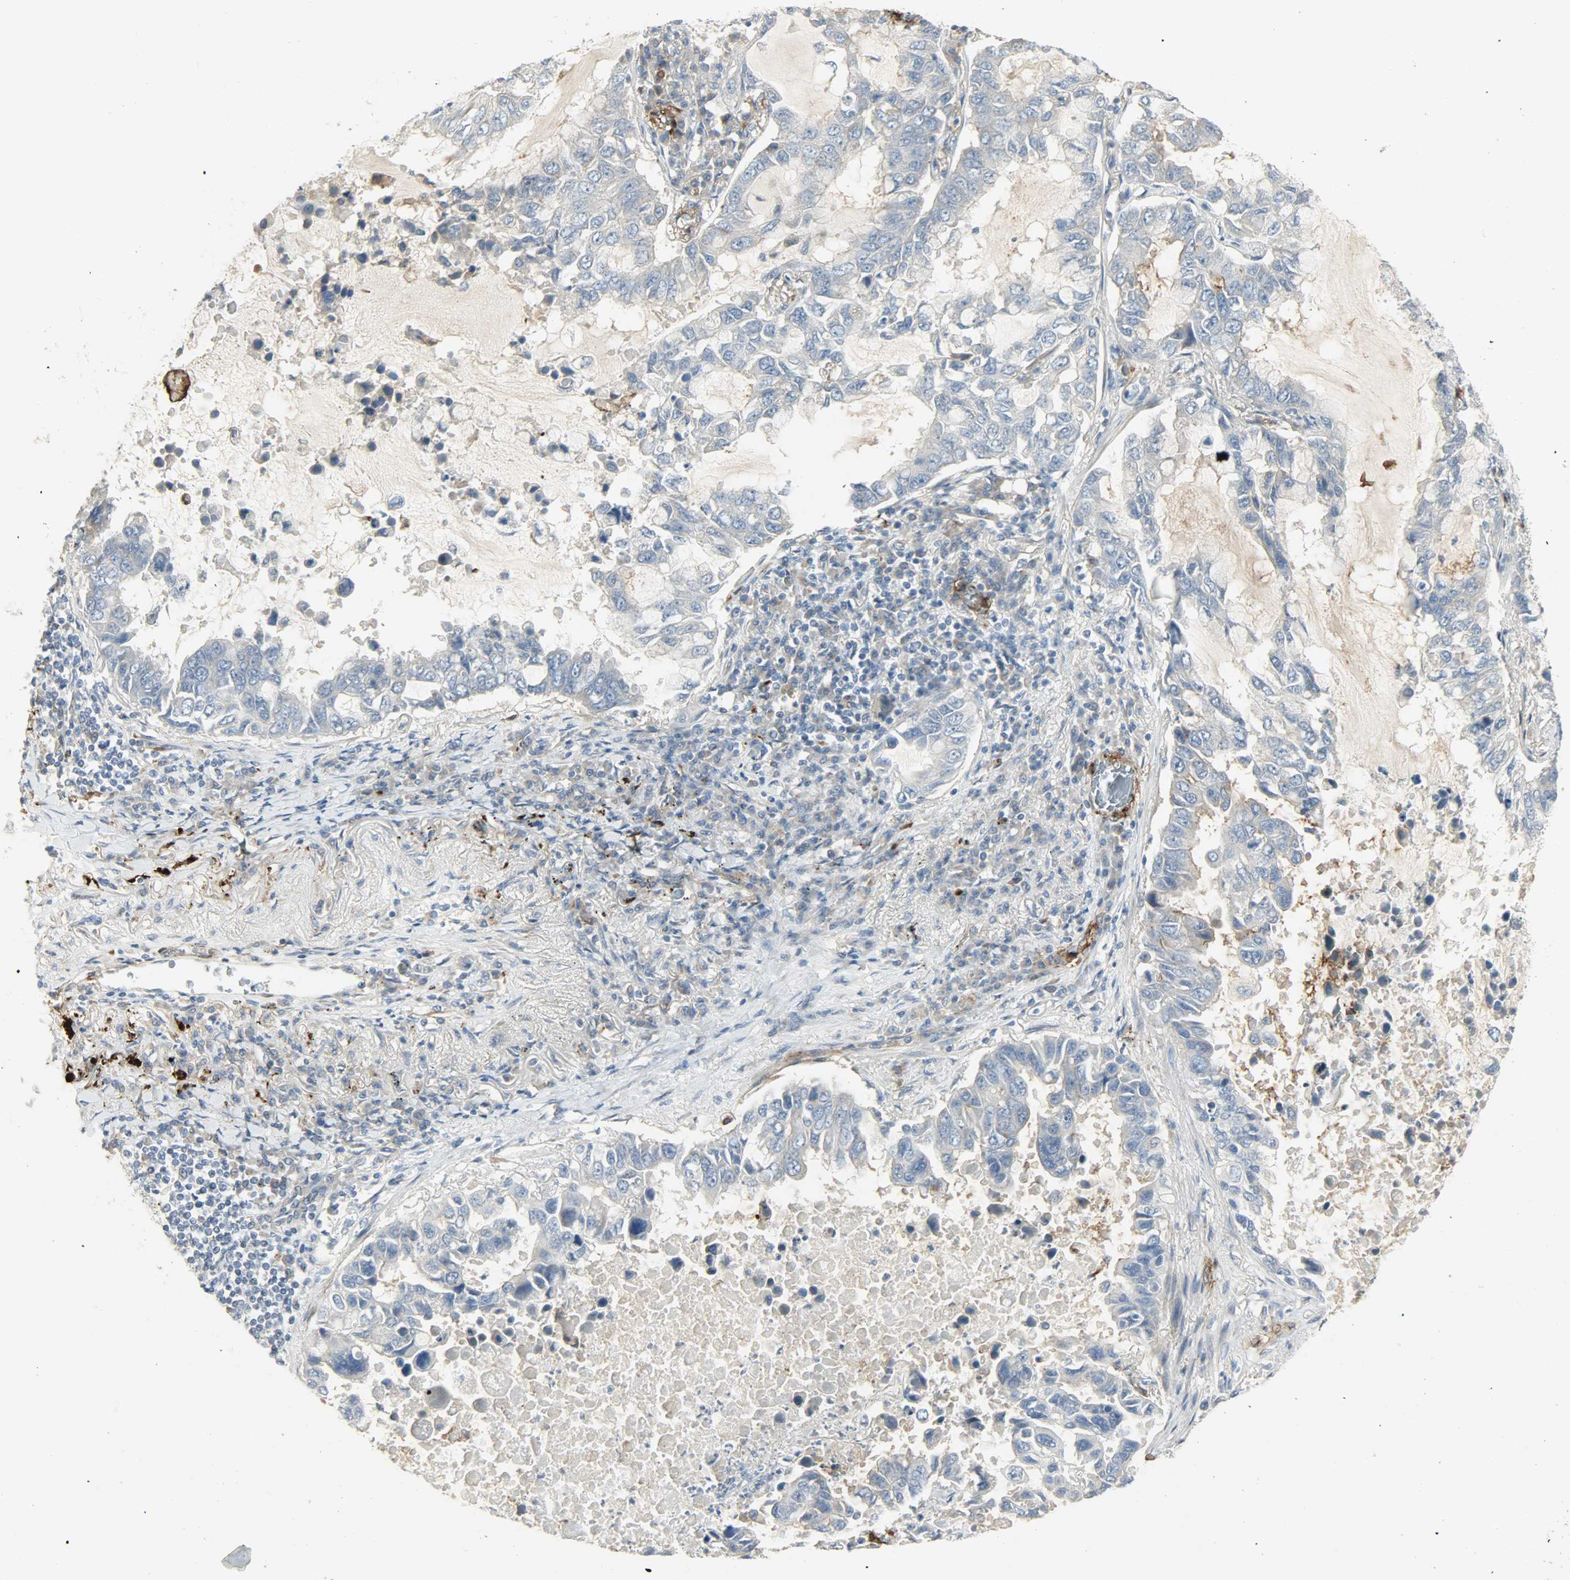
{"staining": {"intensity": "negative", "quantity": "none", "location": "none"}, "tissue": "lung cancer", "cell_type": "Tumor cells", "image_type": "cancer", "snomed": [{"axis": "morphology", "description": "Adenocarcinoma, NOS"}, {"axis": "topography", "description": "Lung"}], "caption": "Lung adenocarcinoma stained for a protein using immunohistochemistry exhibits no expression tumor cells.", "gene": "ENPEP", "patient": {"sex": "male", "age": 64}}